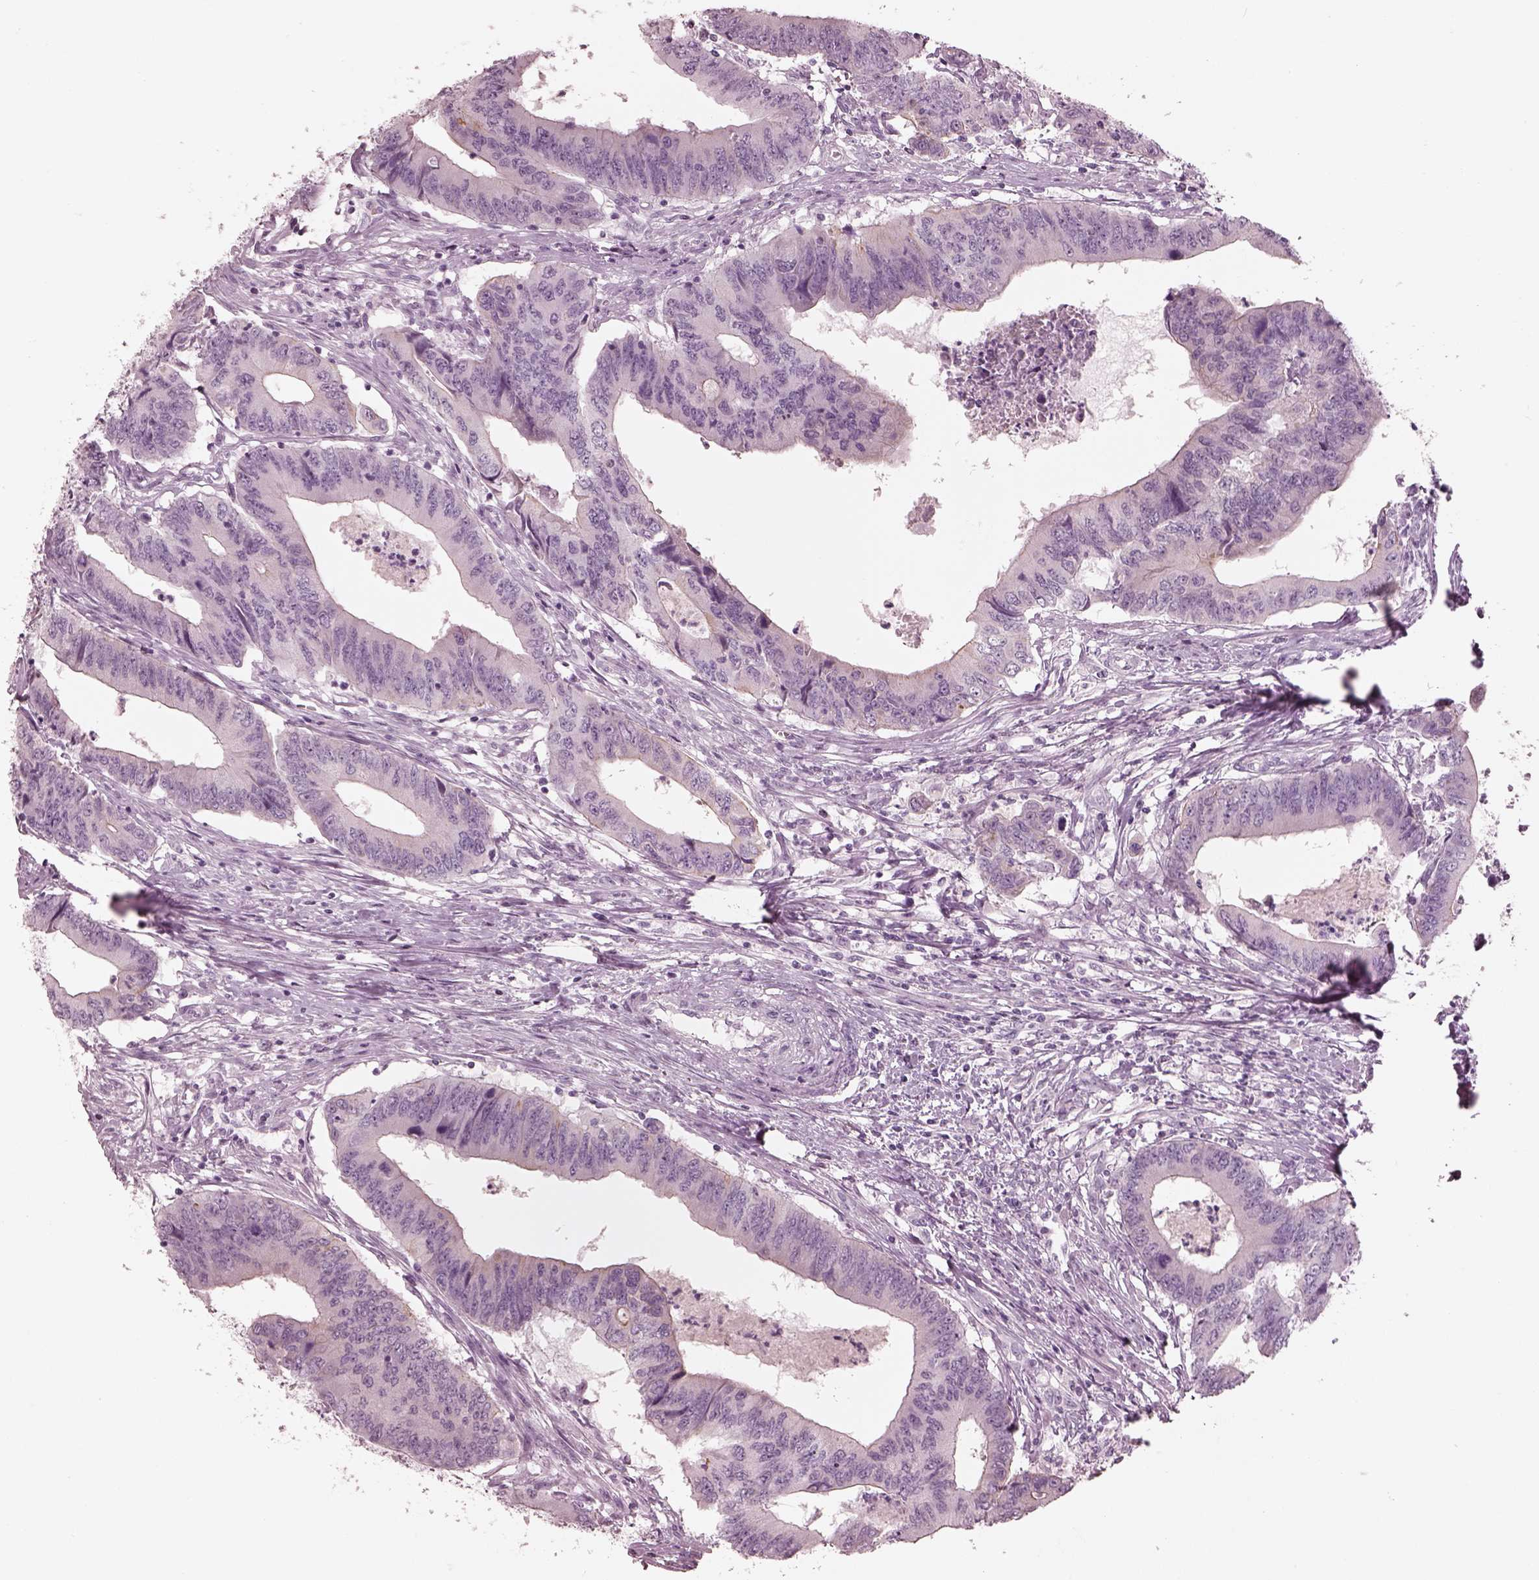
{"staining": {"intensity": "negative", "quantity": "none", "location": "none"}, "tissue": "colorectal cancer", "cell_type": "Tumor cells", "image_type": "cancer", "snomed": [{"axis": "morphology", "description": "Adenocarcinoma, NOS"}, {"axis": "topography", "description": "Colon"}], "caption": "Colorectal adenocarcinoma was stained to show a protein in brown. There is no significant expression in tumor cells.", "gene": "PON3", "patient": {"sex": "male", "age": 53}}